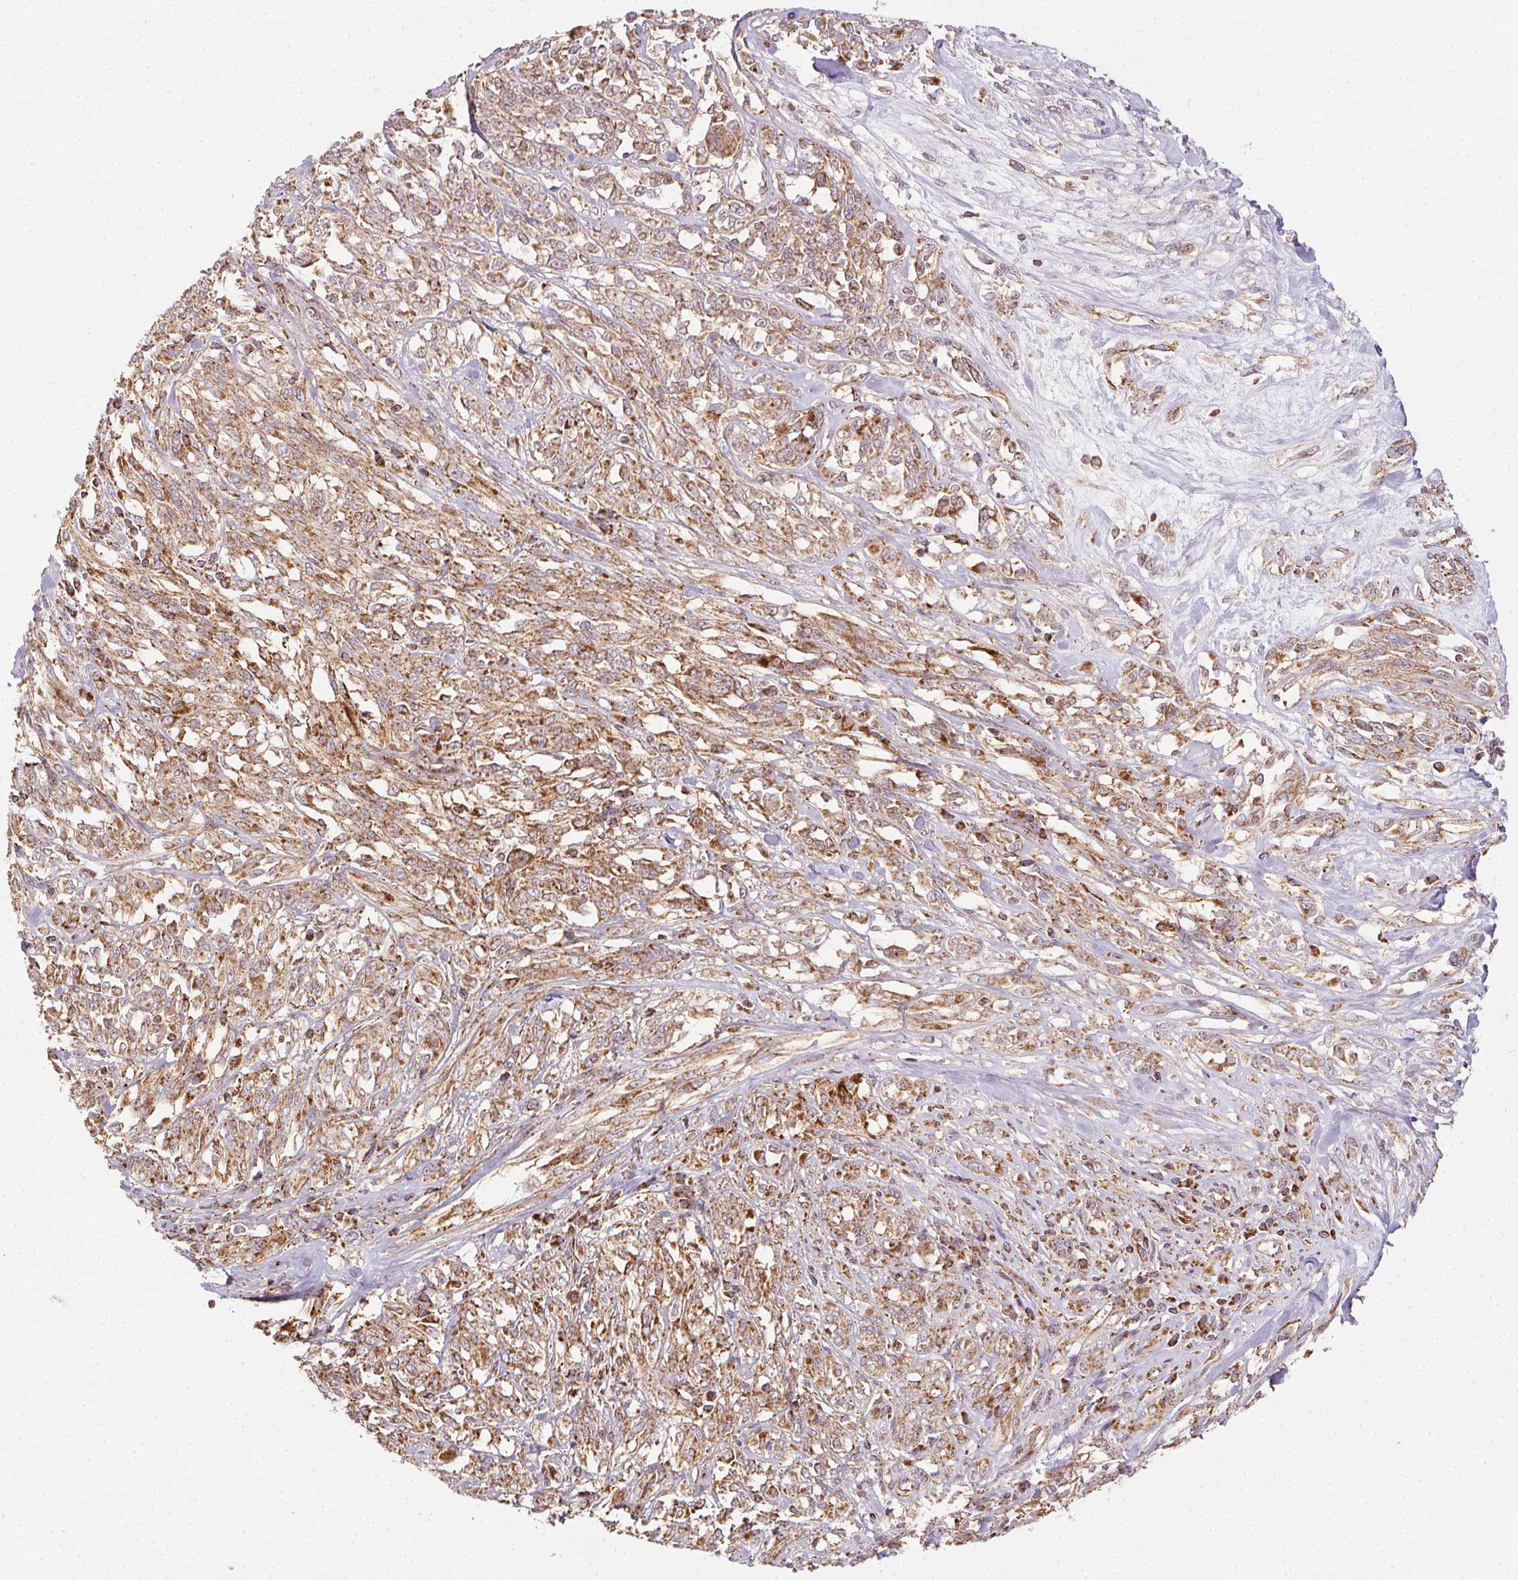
{"staining": {"intensity": "moderate", "quantity": ">75%", "location": "cytoplasmic/membranous"}, "tissue": "melanoma", "cell_type": "Tumor cells", "image_type": "cancer", "snomed": [{"axis": "morphology", "description": "Malignant melanoma, NOS"}, {"axis": "topography", "description": "Skin"}], "caption": "Brown immunohistochemical staining in malignant melanoma exhibits moderate cytoplasmic/membranous staining in about >75% of tumor cells. (IHC, brightfield microscopy, high magnification).", "gene": "CLPB", "patient": {"sex": "female", "age": 91}}